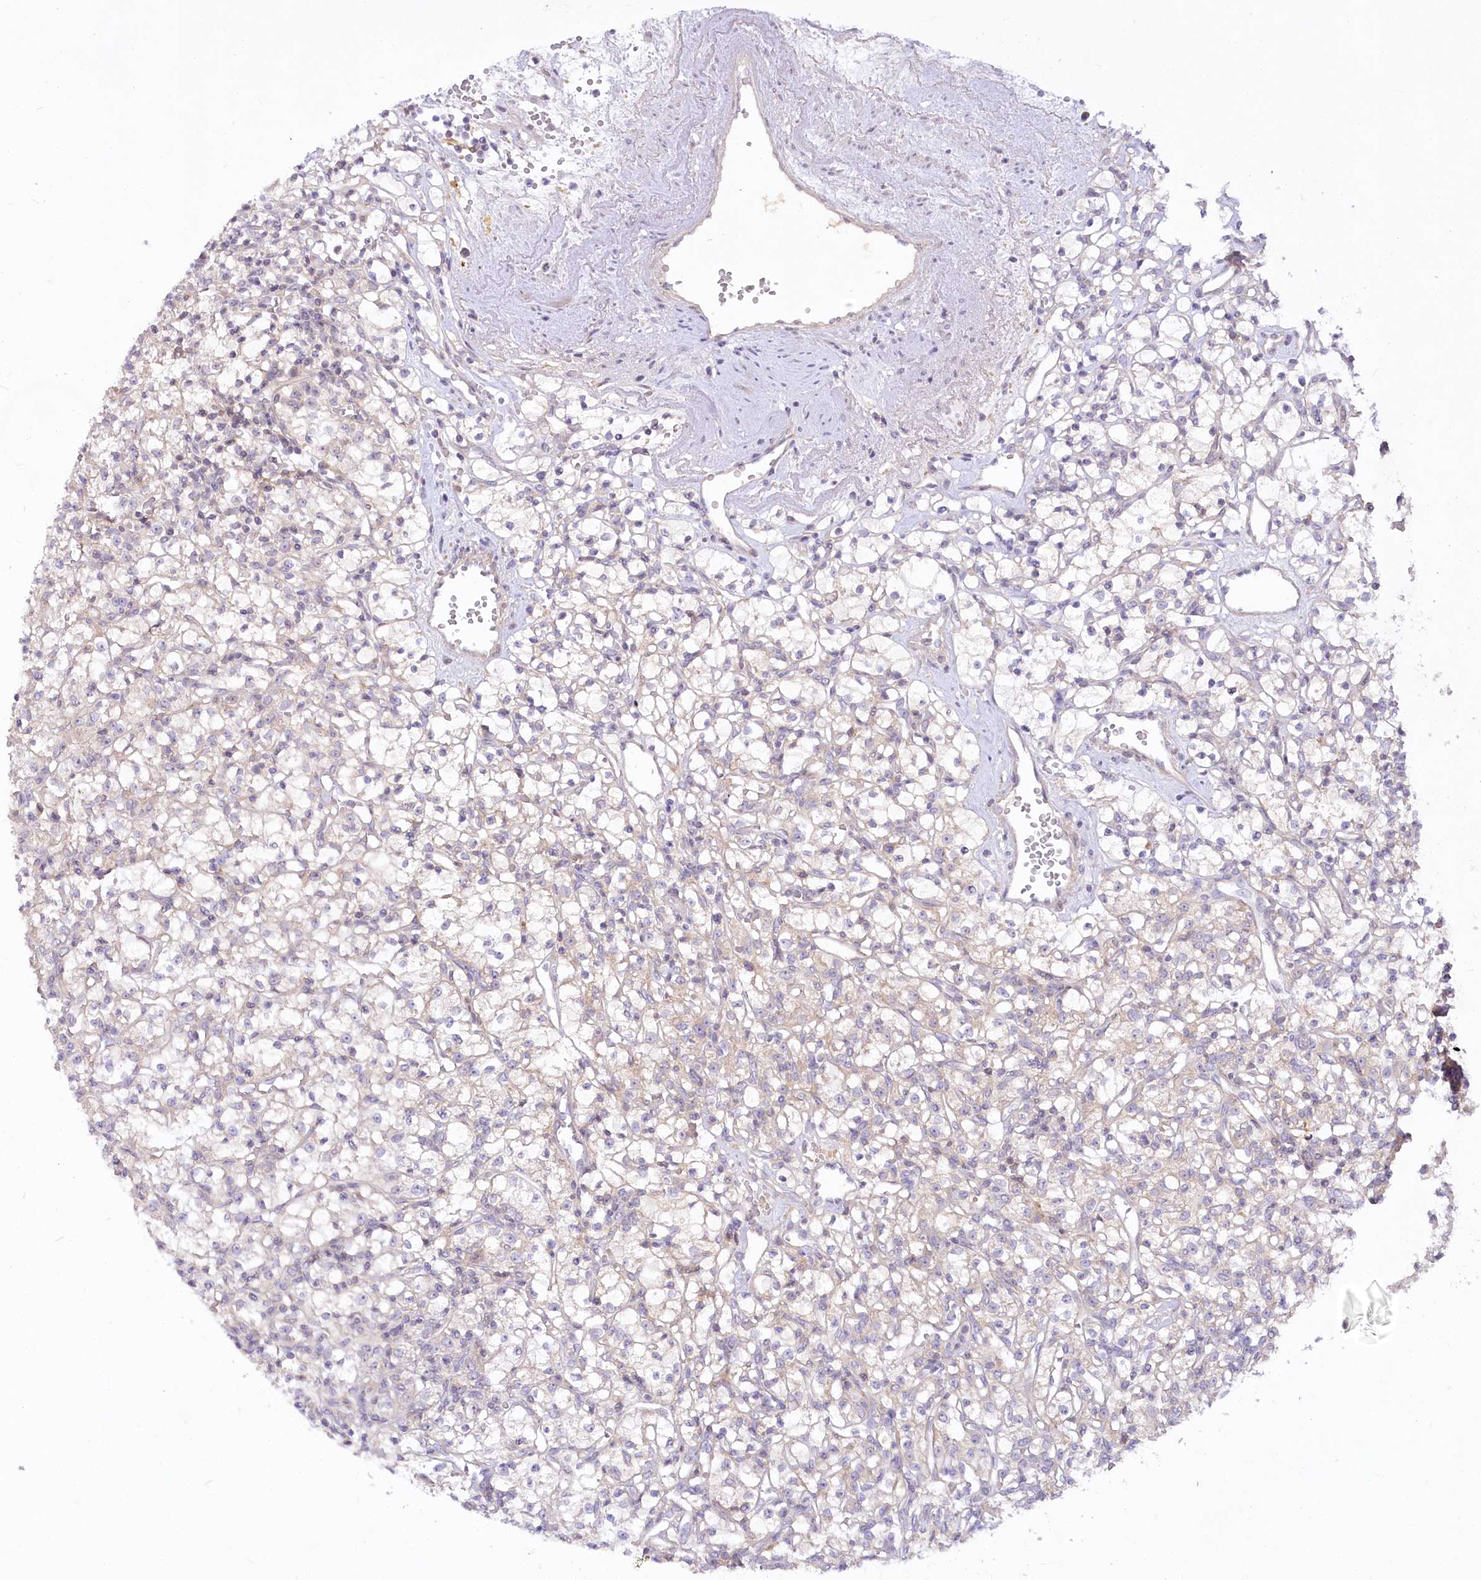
{"staining": {"intensity": "moderate", "quantity": "25%-75%", "location": "cytoplasmic/membranous"}, "tissue": "renal cancer", "cell_type": "Tumor cells", "image_type": "cancer", "snomed": [{"axis": "morphology", "description": "Adenocarcinoma, NOS"}, {"axis": "topography", "description": "Kidney"}], "caption": "Human renal adenocarcinoma stained for a protein (brown) shows moderate cytoplasmic/membranous positive positivity in approximately 25%-75% of tumor cells.", "gene": "EFHC2", "patient": {"sex": "female", "age": 59}}